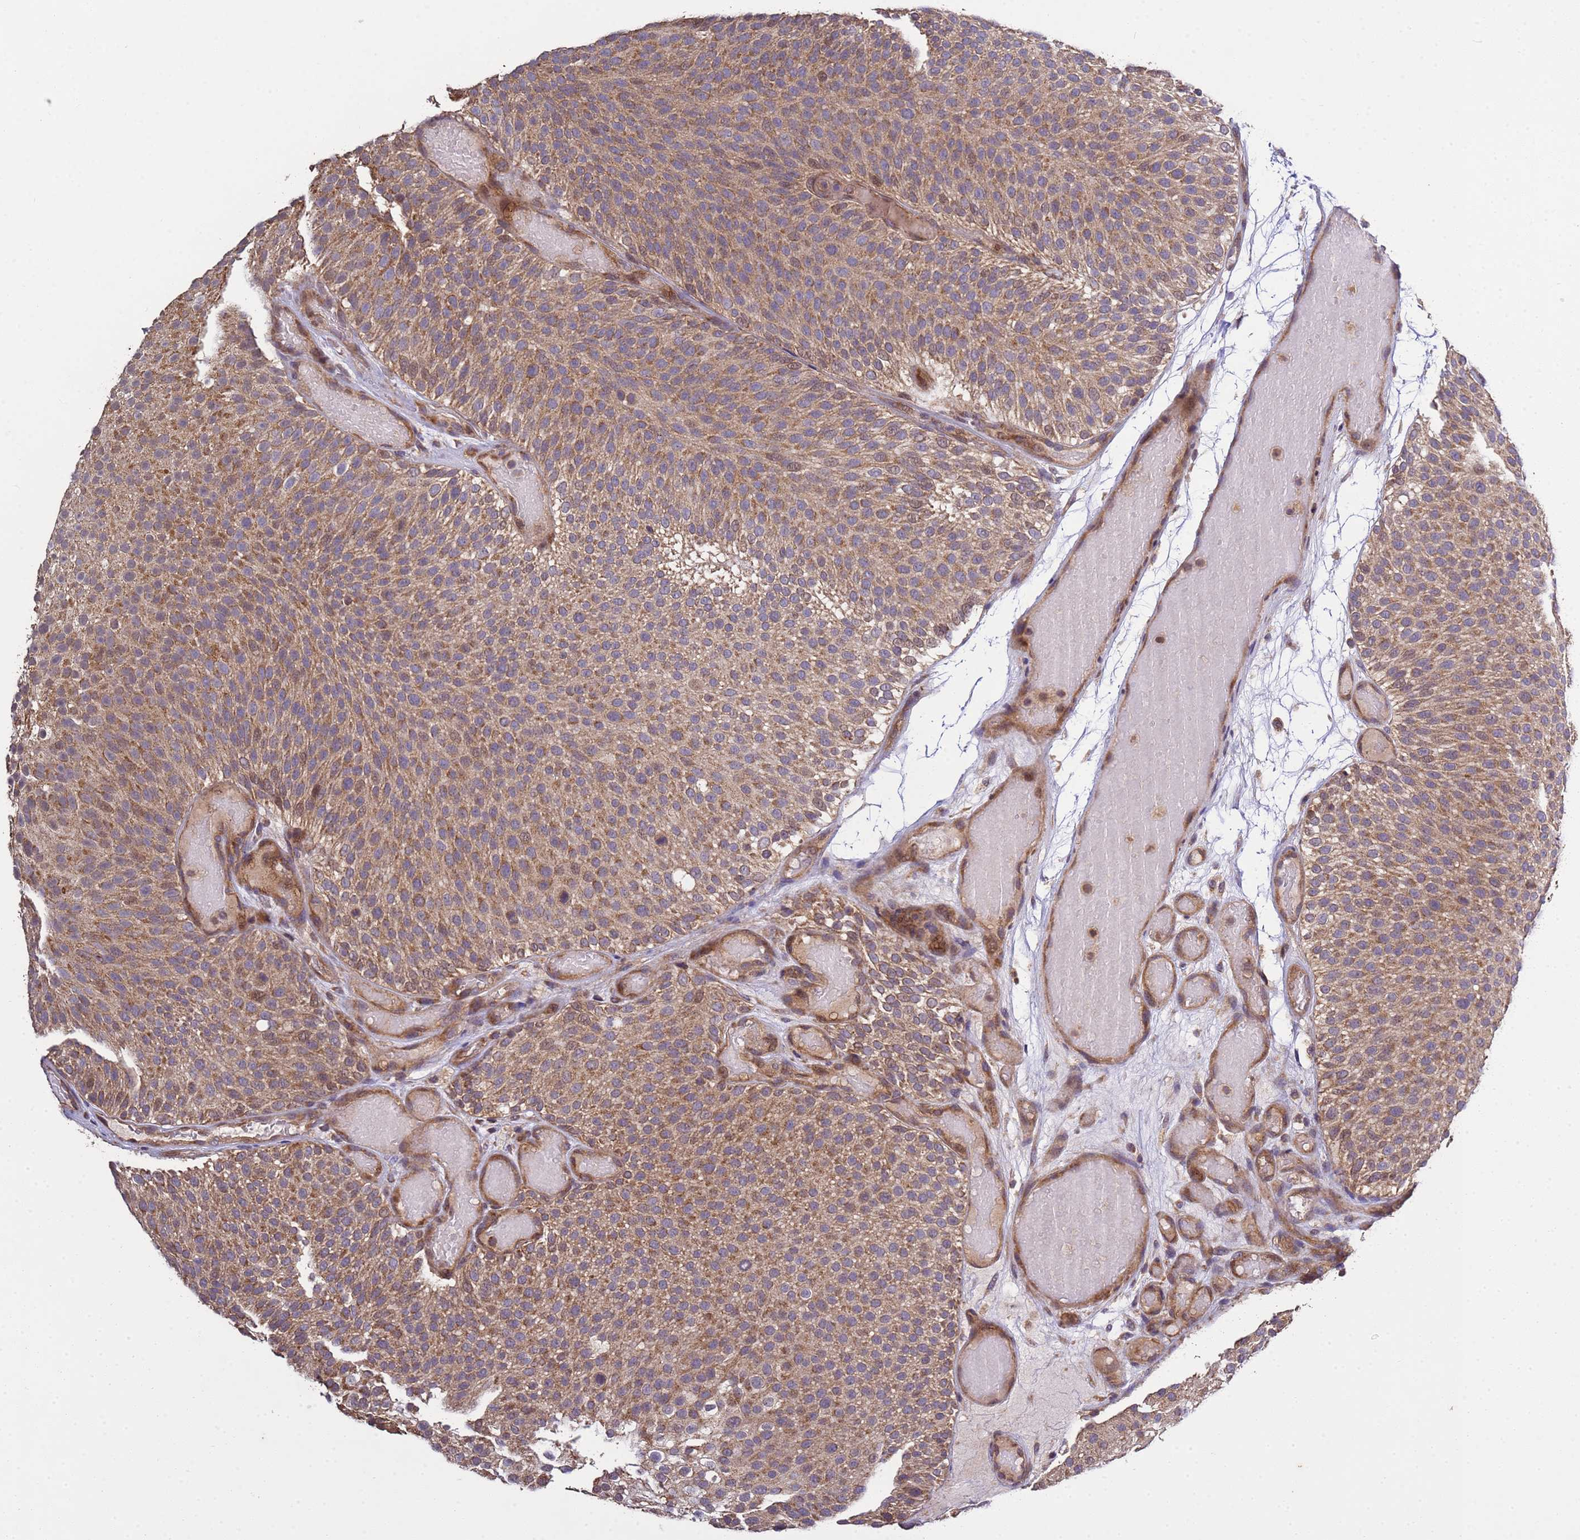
{"staining": {"intensity": "moderate", "quantity": ">75%", "location": "cytoplasmic/membranous"}, "tissue": "urothelial cancer", "cell_type": "Tumor cells", "image_type": "cancer", "snomed": [{"axis": "morphology", "description": "Urothelial carcinoma, Low grade"}, {"axis": "topography", "description": "Urinary bladder"}], "caption": "Tumor cells display moderate cytoplasmic/membranous positivity in about >75% of cells in urothelial cancer.", "gene": "P2RX7", "patient": {"sex": "male", "age": 78}}